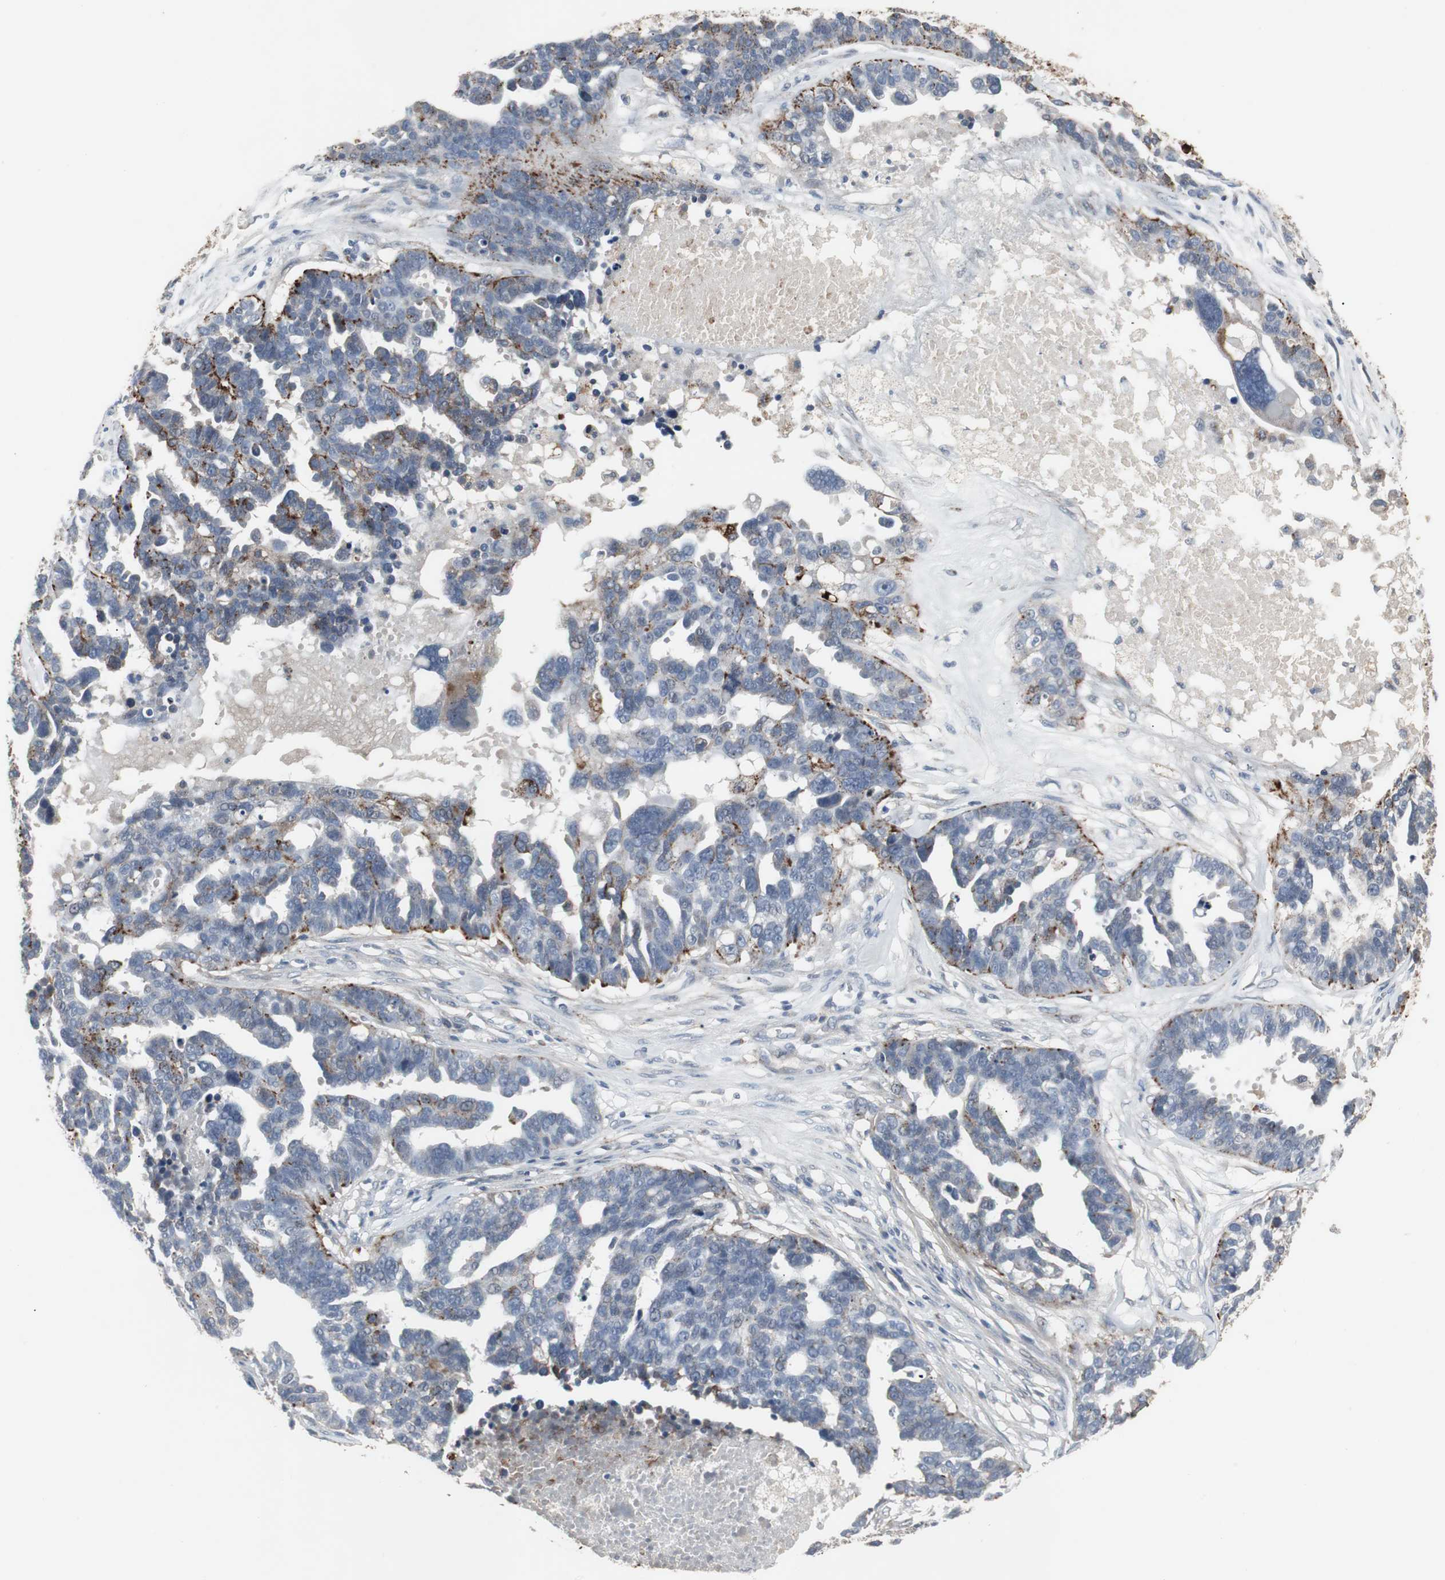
{"staining": {"intensity": "strong", "quantity": "25%-75%", "location": "cytoplasmic/membranous"}, "tissue": "ovarian cancer", "cell_type": "Tumor cells", "image_type": "cancer", "snomed": [{"axis": "morphology", "description": "Cystadenocarcinoma, serous, NOS"}, {"axis": "topography", "description": "Ovary"}], "caption": "The immunohistochemical stain shows strong cytoplasmic/membranous positivity in tumor cells of ovarian cancer tissue.", "gene": "GBA1", "patient": {"sex": "female", "age": 59}}